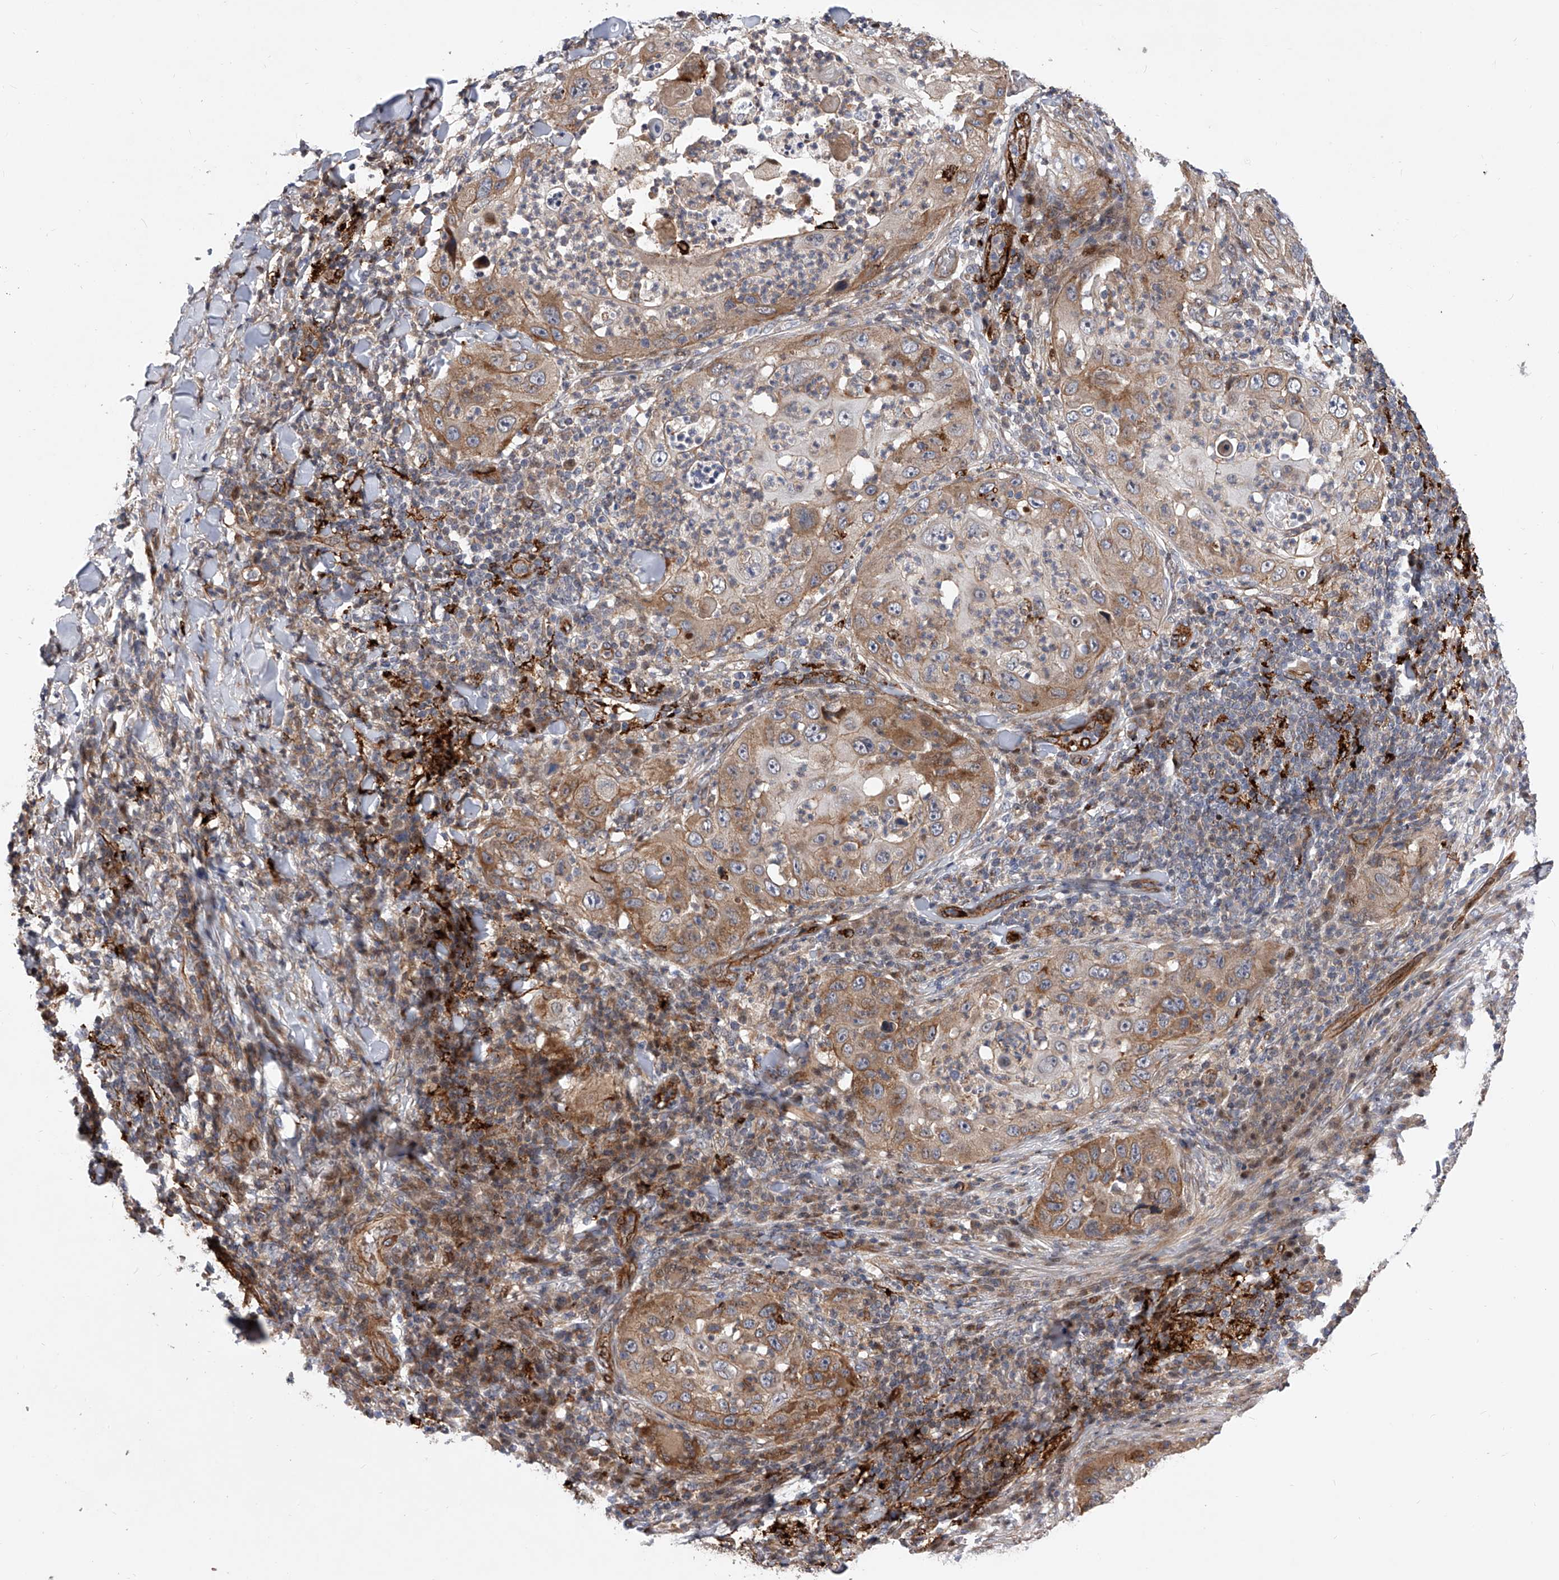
{"staining": {"intensity": "moderate", "quantity": ">75%", "location": "cytoplasmic/membranous"}, "tissue": "skin cancer", "cell_type": "Tumor cells", "image_type": "cancer", "snomed": [{"axis": "morphology", "description": "Squamous cell carcinoma, NOS"}, {"axis": "topography", "description": "Skin"}], "caption": "There is medium levels of moderate cytoplasmic/membranous positivity in tumor cells of skin cancer (squamous cell carcinoma), as demonstrated by immunohistochemical staining (brown color).", "gene": "PDSS2", "patient": {"sex": "female", "age": 44}}